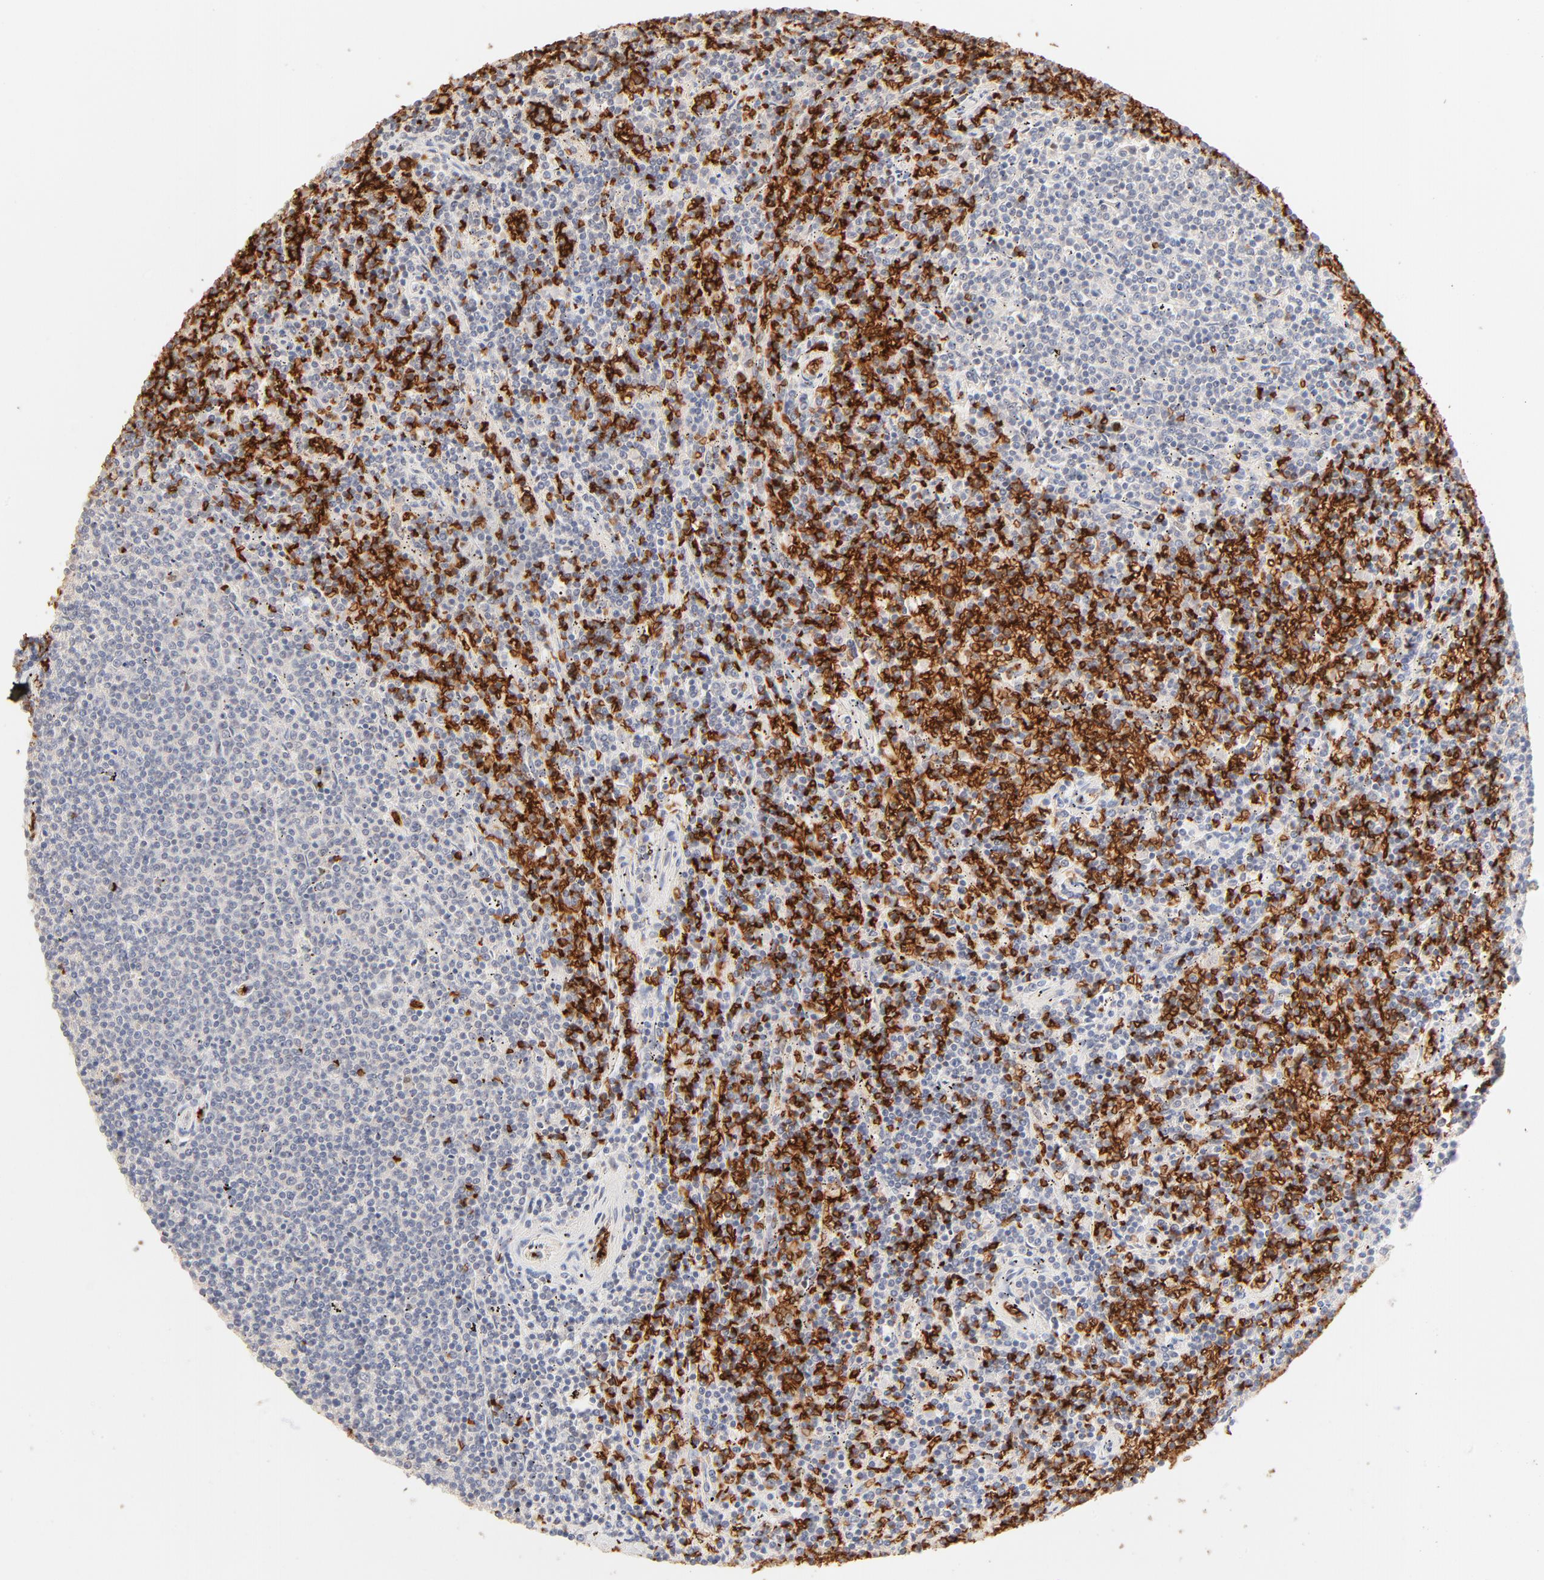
{"staining": {"intensity": "negative", "quantity": "none", "location": "none"}, "tissue": "lymphoma", "cell_type": "Tumor cells", "image_type": "cancer", "snomed": [{"axis": "morphology", "description": "Malignant lymphoma, non-Hodgkin's type, Low grade"}, {"axis": "topography", "description": "Spleen"}], "caption": "The photomicrograph reveals no staining of tumor cells in lymphoma.", "gene": "SPTB", "patient": {"sex": "female", "age": 50}}